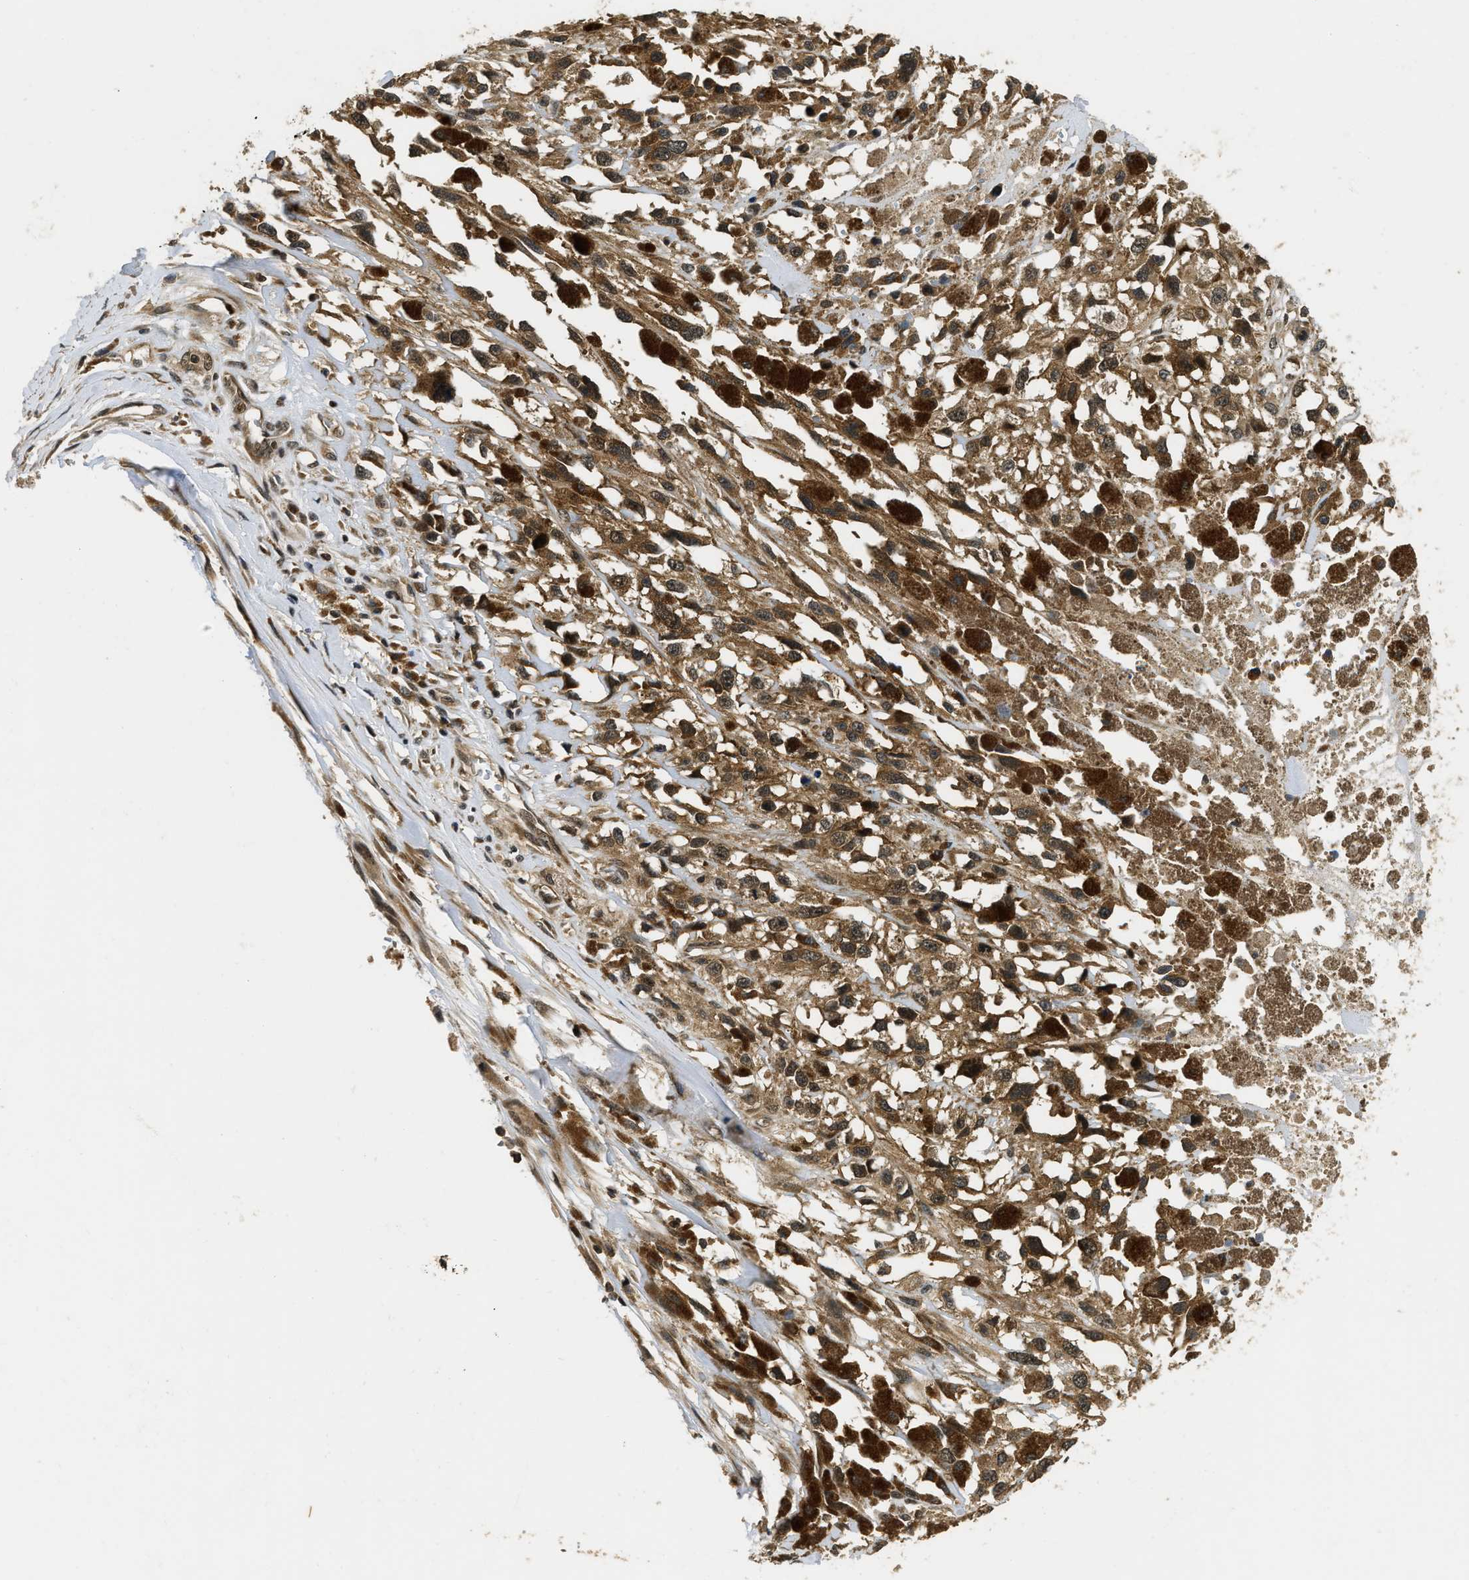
{"staining": {"intensity": "moderate", "quantity": ">75%", "location": "cytoplasmic/membranous"}, "tissue": "melanoma", "cell_type": "Tumor cells", "image_type": "cancer", "snomed": [{"axis": "morphology", "description": "Malignant melanoma, Metastatic site"}, {"axis": "topography", "description": "Lymph node"}], "caption": "IHC (DAB) staining of malignant melanoma (metastatic site) demonstrates moderate cytoplasmic/membranous protein positivity in approximately >75% of tumor cells.", "gene": "ADSL", "patient": {"sex": "male", "age": 59}}